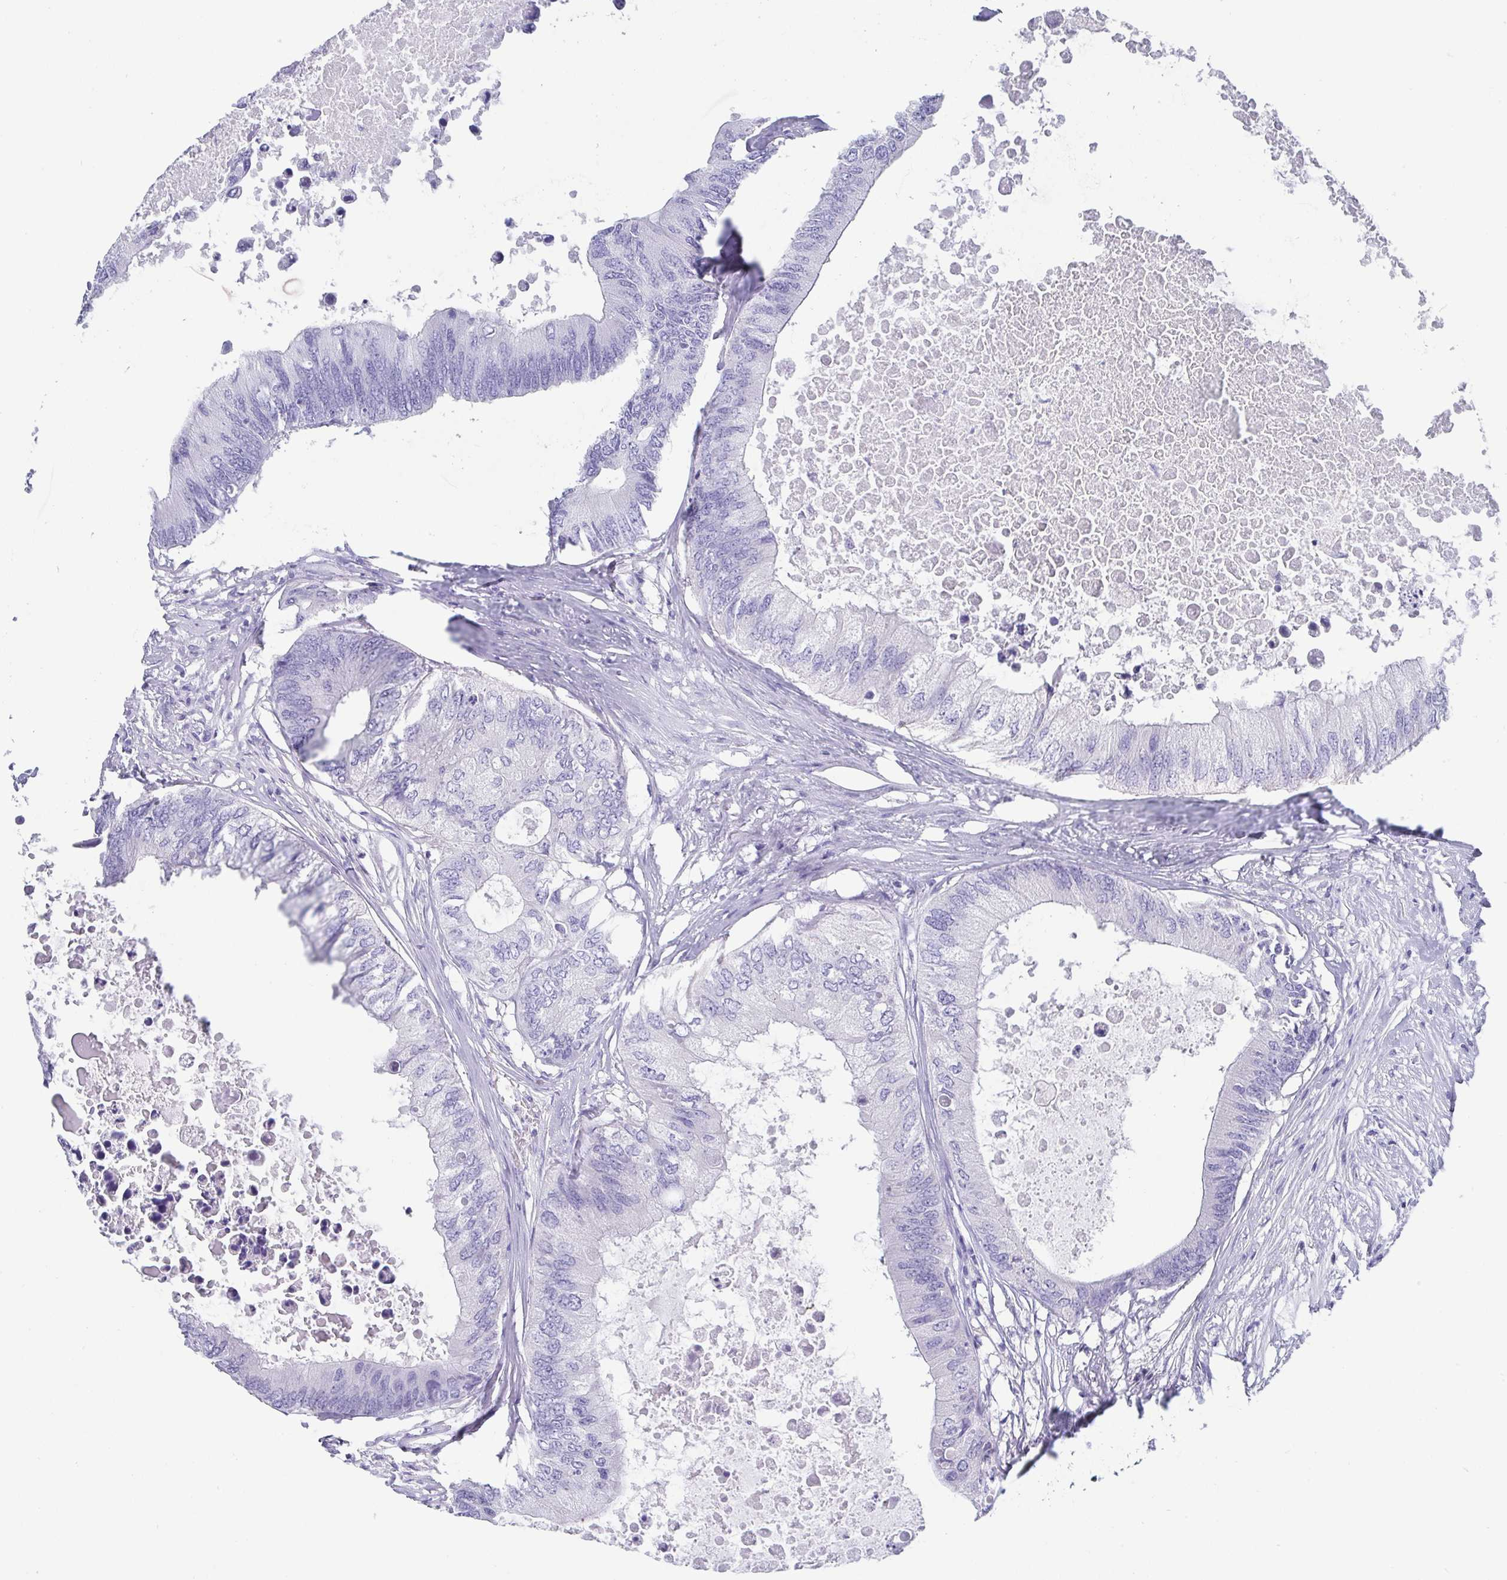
{"staining": {"intensity": "negative", "quantity": "none", "location": "none"}, "tissue": "colorectal cancer", "cell_type": "Tumor cells", "image_type": "cancer", "snomed": [{"axis": "morphology", "description": "Adenocarcinoma, NOS"}, {"axis": "topography", "description": "Colon"}], "caption": "High magnification brightfield microscopy of adenocarcinoma (colorectal) stained with DAB (brown) and counterstained with hematoxylin (blue): tumor cells show no significant positivity.", "gene": "SCGN", "patient": {"sex": "male", "age": 71}}